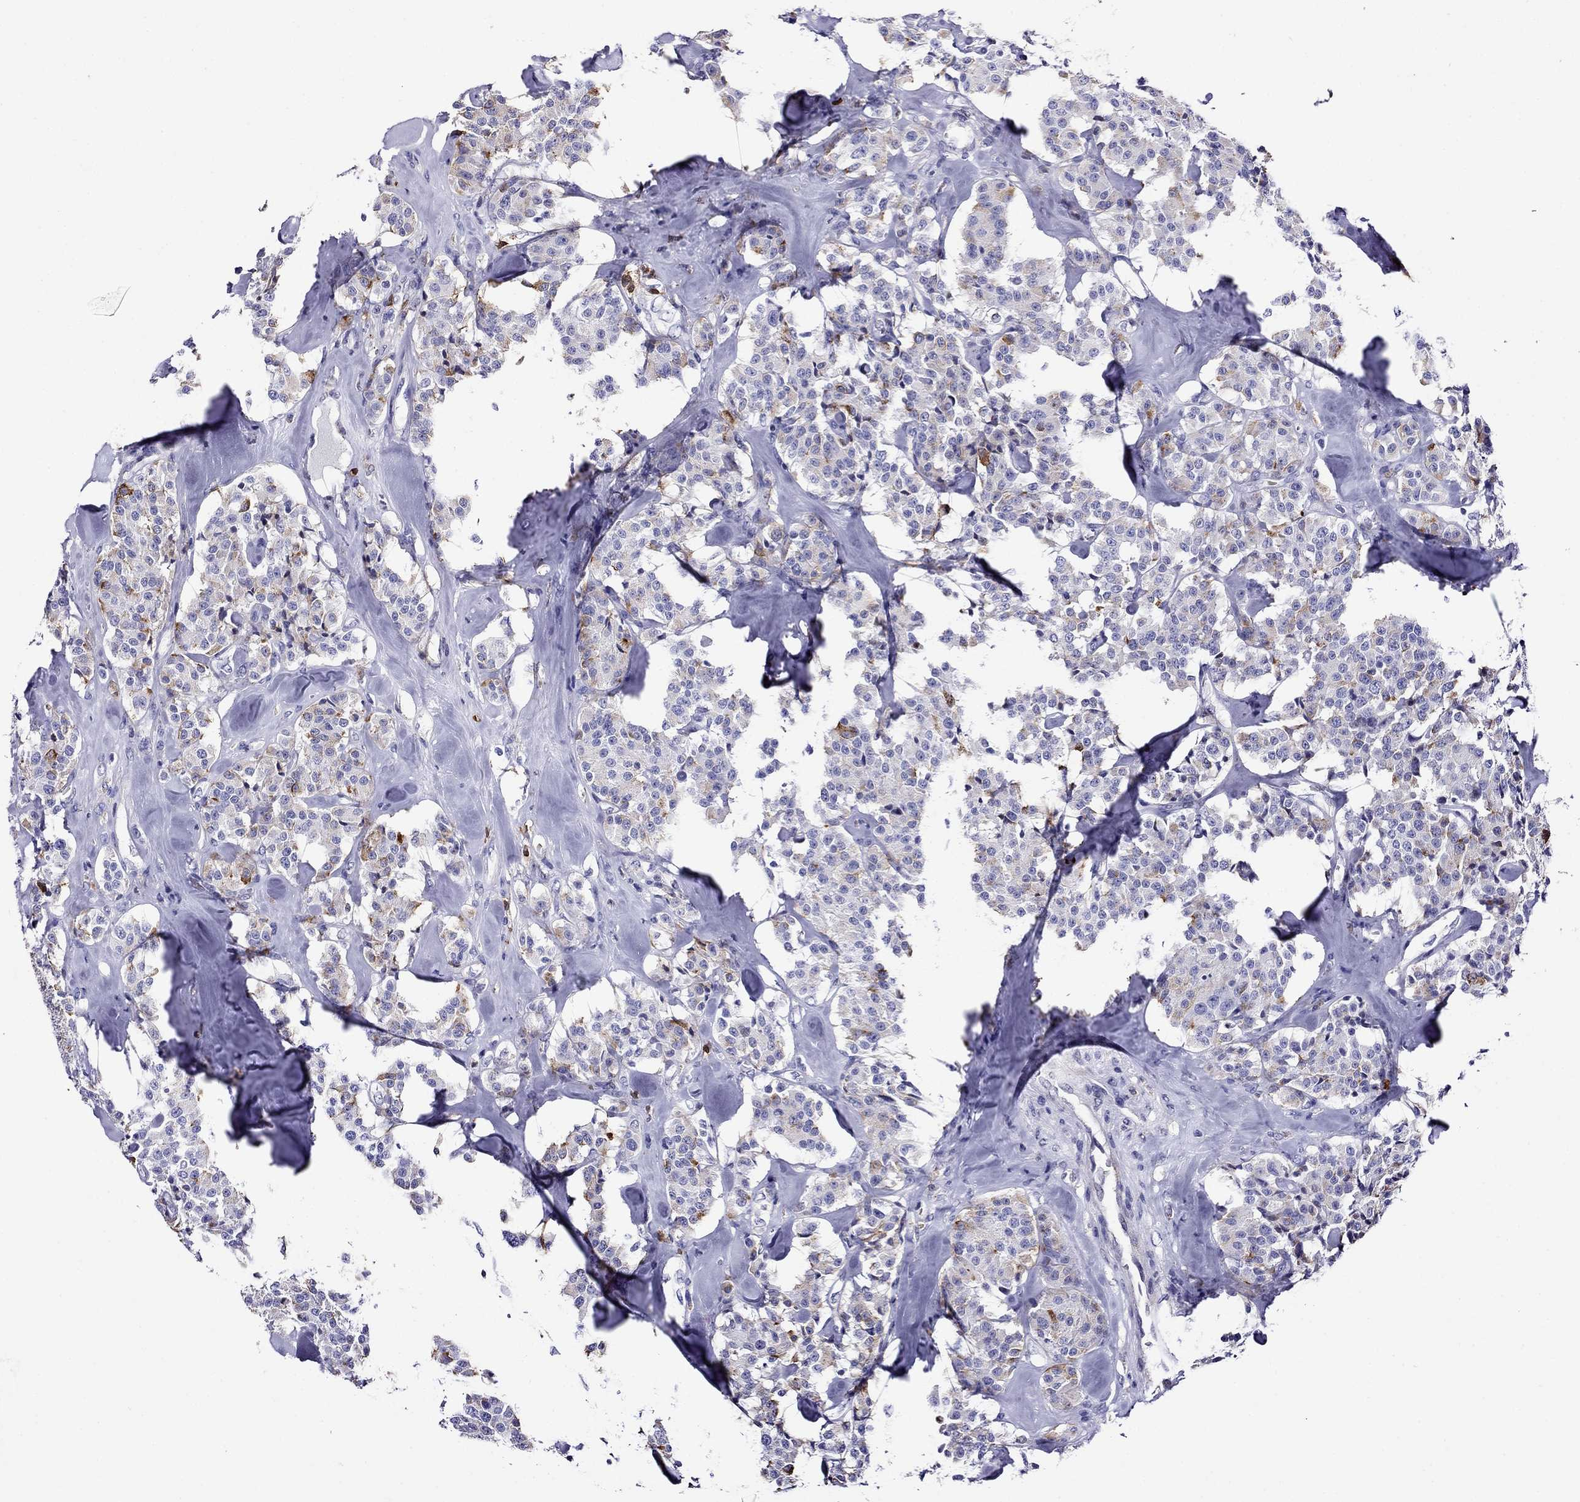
{"staining": {"intensity": "moderate", "quantity": "<25%", "location": "cytoplasmic/membranous"}, "tissue": "carcinoid", "cell_type": "Tumor cells", "image_type": "cancer", "snomed": [{"axis": "morphology", "description": "Carcinoid, malignant, NOS"}, {"axis": "topography", "description": "Pancreas"}], "caption": "Immunohistochemical staining of human carcinoid (malignant) displays moderate cytoplasmic/membranous protein expression in approximately <25% of tumor cells.", "gene": "SCG2", "patient": {"sex": "male", "age": 41}}